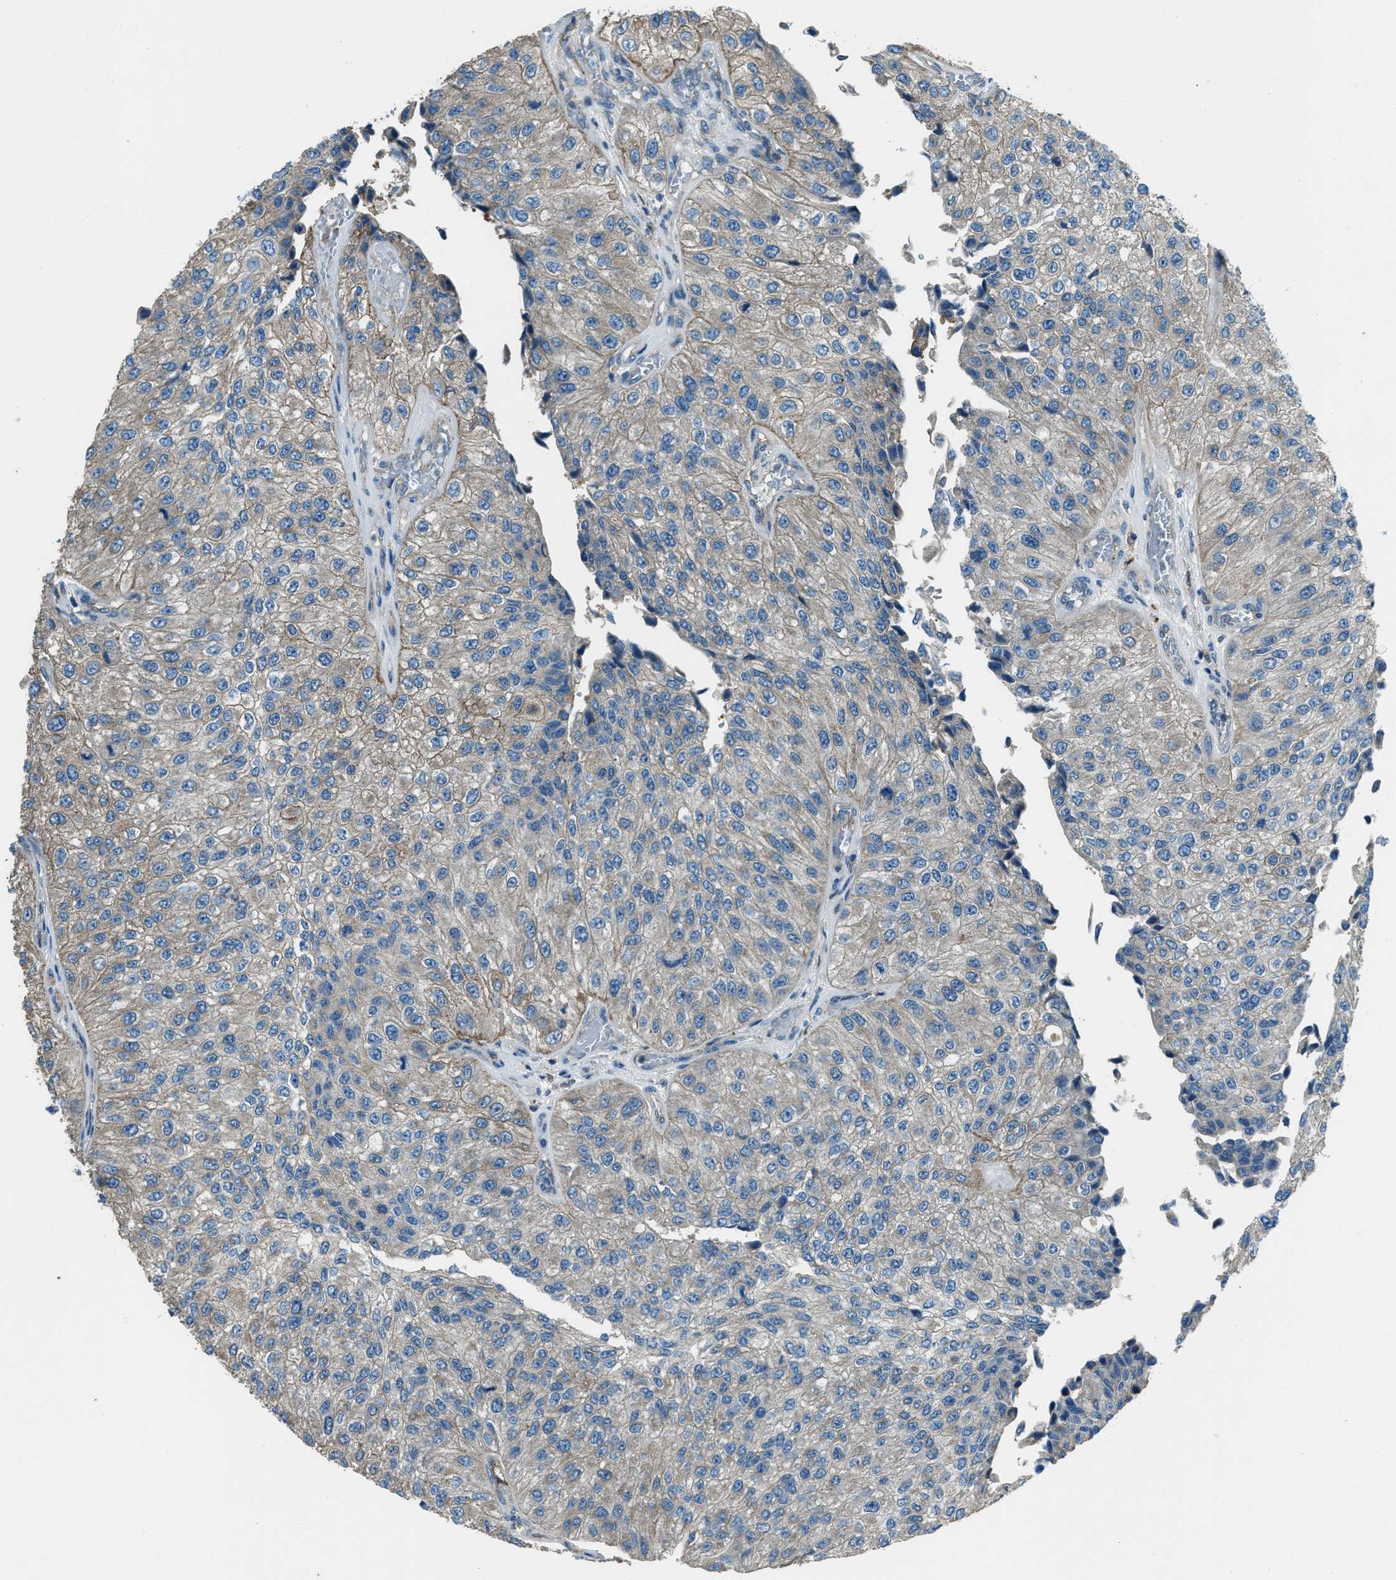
{"staining": {"intensity": "weak", "quantity": "<25%", "location": "cytoplasmic/membranous"}, "tissue": "urothelial cancer", "cell_type": "Tumor cells", "image_type": "cancer", "snomed": [{"axis": "morphology", "description": "Urothelial carcinoma, High grade"}, {"axis": "topography", "description": "Kidney"}, {"axis": "topography", "description": "Urinary bladder"}], "caption": "Urothelial carcinoma (high-grade) was stained to show a protein in brown. There is no significant expression in tumor cells.", "gene": "SVIL", "patient": {"sex": "male", "age": 77}}